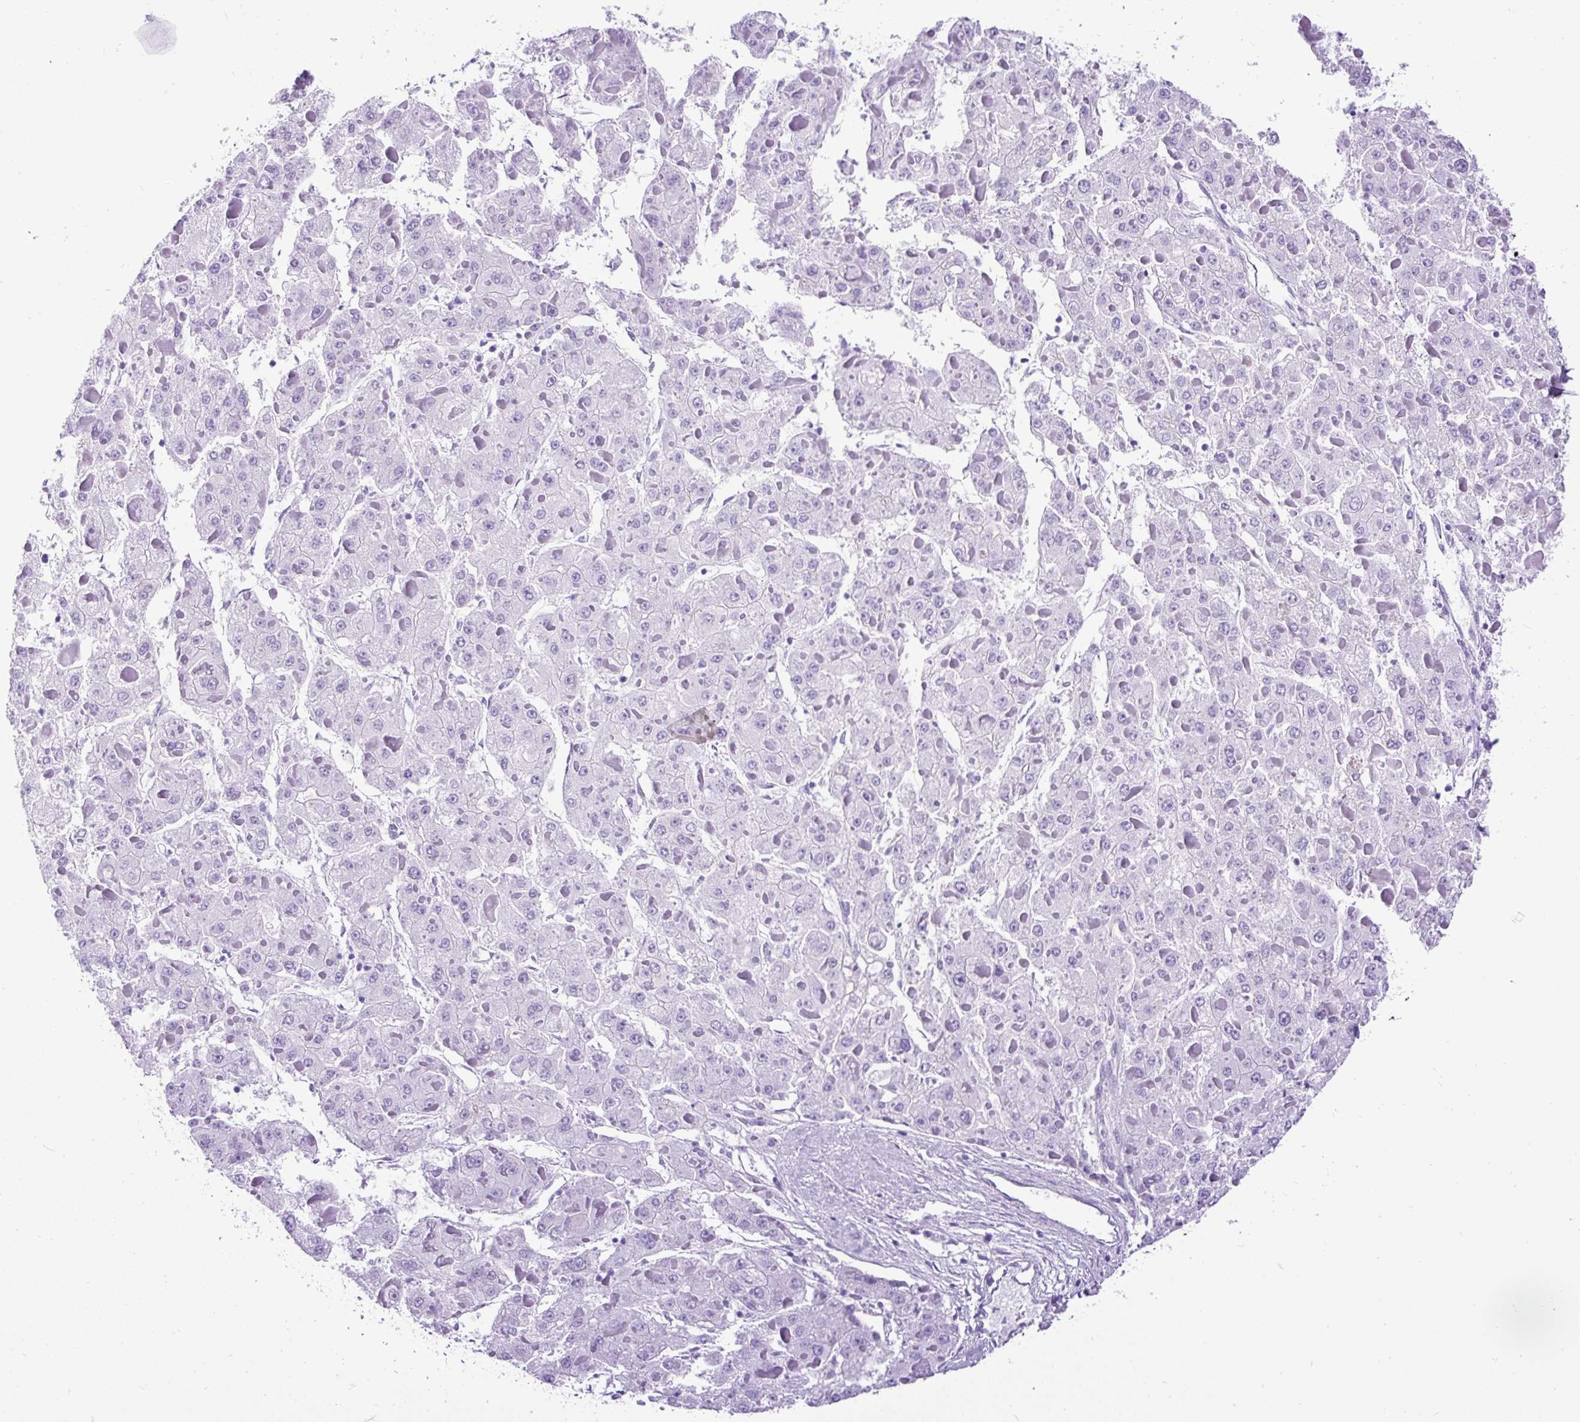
{"staining": {"intensity": "negative", "quantity": "none", "location": "none"}, "tissue": "liver cancer", "cell_type": "Tumor cells", "image_type": "cancer", "snomed": [{"axis": "morphology", "description": "Carcinoma, Hepatocellular, NOS"}, {"axis": "topography", "description": "Liver"}], "caption": "Hepatocellular carcinoma (liver) stained for a protein using immunohistochemistry (IHC) displays no positivity tumor cells.", "gene": "CEL", "patient": {"sex": "female", "age": 73}}